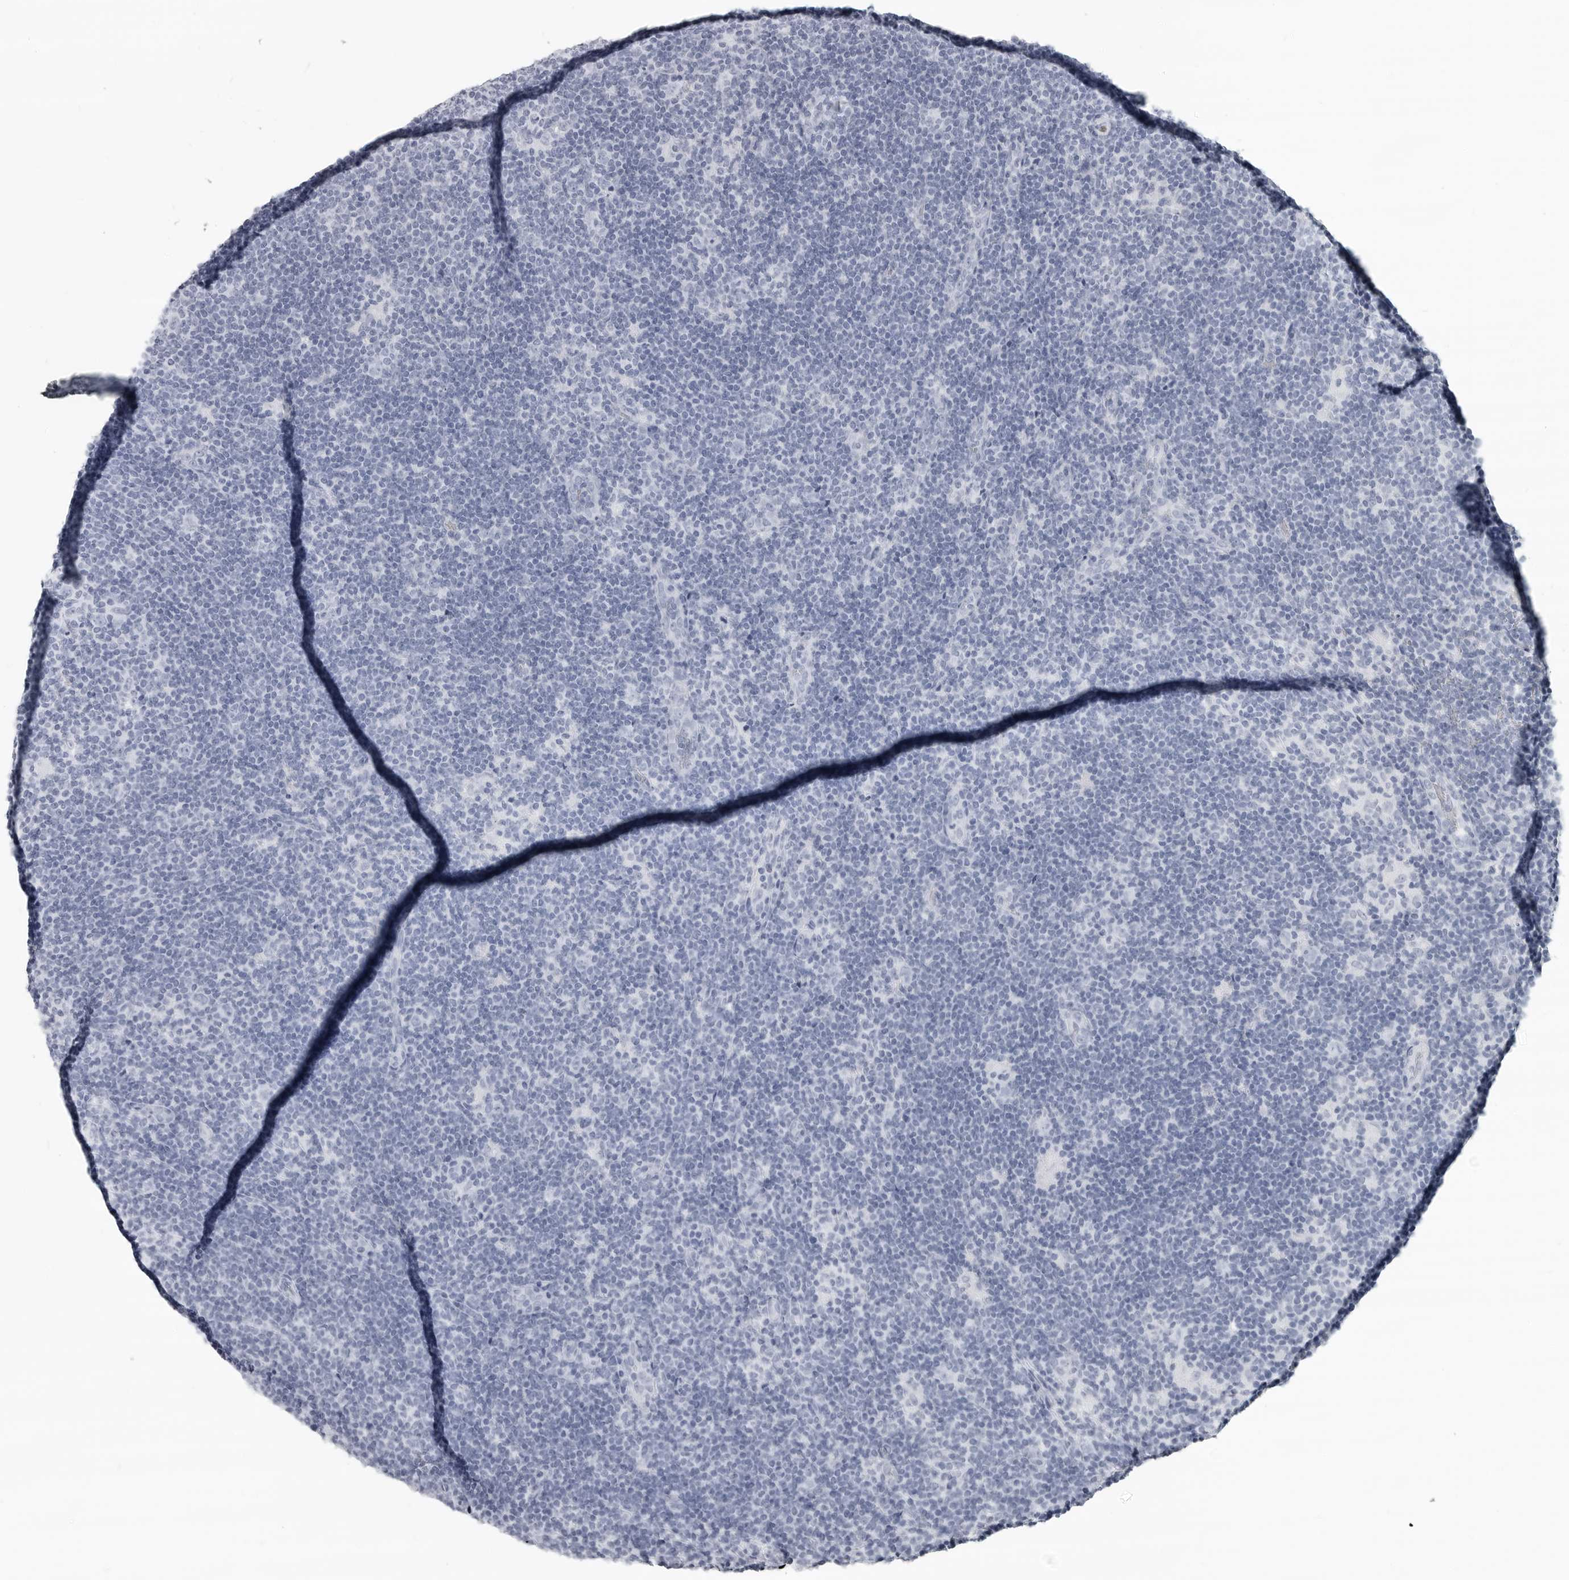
{"staining": {"intensity": "negative", "quantity": "none", "location": "none"}, "tissue": "lymphoma", "cell_type": "Tumor cells", "image_type": "cancer", "snomed": [{"axis": "morphology", "description": "Hodgkin's disease, NOS"}, {"axis": "topography", "description": "Lymph node"}], "caption": "The histopathology image shows no staining of tumor cells in lymphoma.", "gene": "LY6D", "patient": {"sex": "female", "age": 57}}